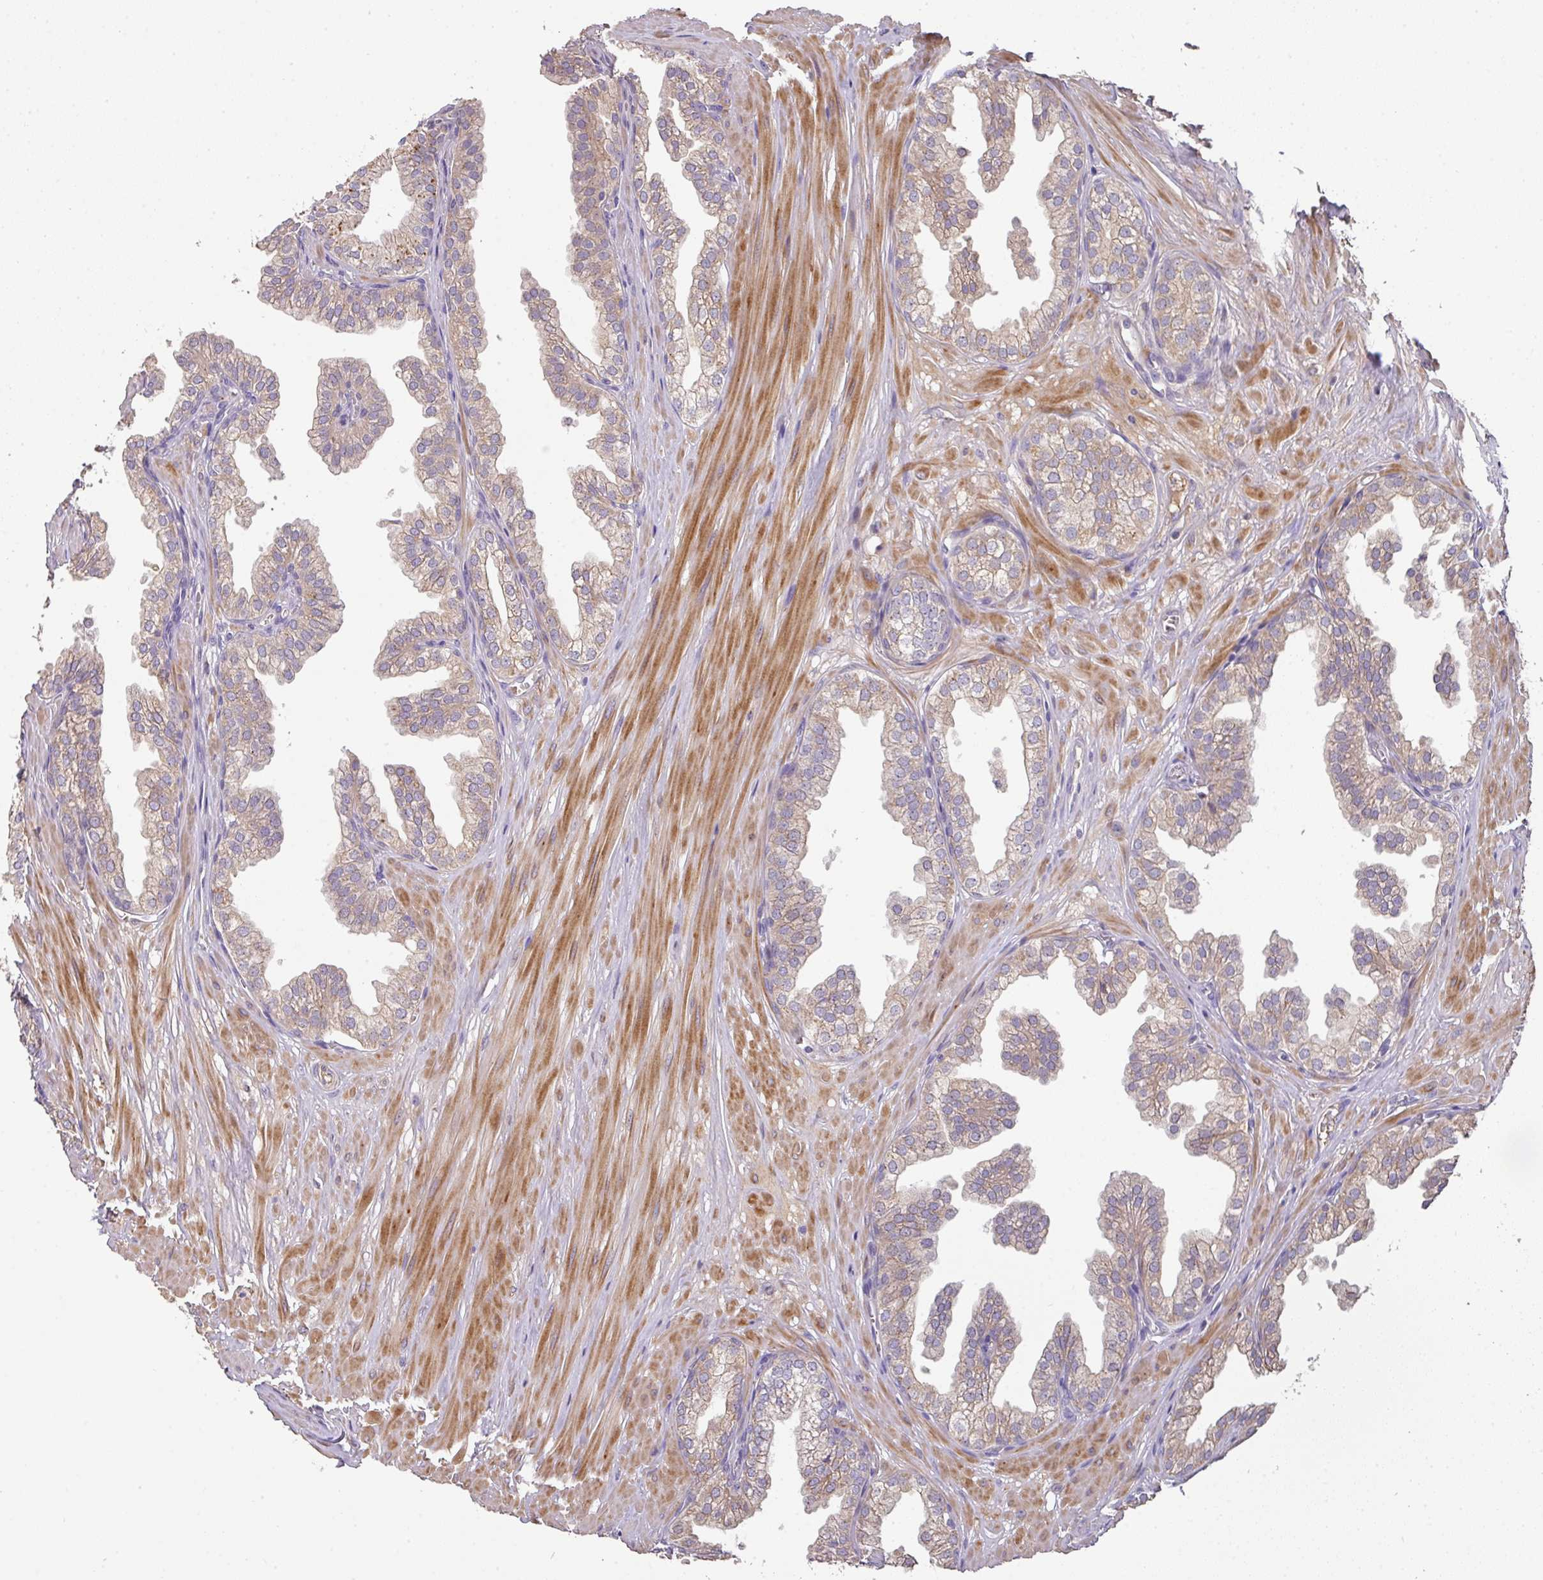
{"staining": {"intensity": "weak", "quantity": "25%-75%", "location": "cytoplasmic/membranous"}, "tissue": "prostate", "cell_type": "Glandular cells", "image_type": "normal", "snomed": [{"axis": "morphology", "description": "Normal tissue, NOS"}, {"axis": "topography", "description": "Prostate"}, {"axis": "topography", "description": "Peripheral nerve tissue"}], "caption": "High-magnification brightfield microscopy of normal prostate stained with DAB (3,3'-diaminobenzidine) (brown) and counterstained with hematoxylin (blue). glandular cells exhibit weak cytoplasmic/membranous staining is identified in approximately25%-75% of cells. (IHC, brightfield microscopy, high magnification).", "gene": "ZNF266", "patient": {"sex": "male", "age": 55}}